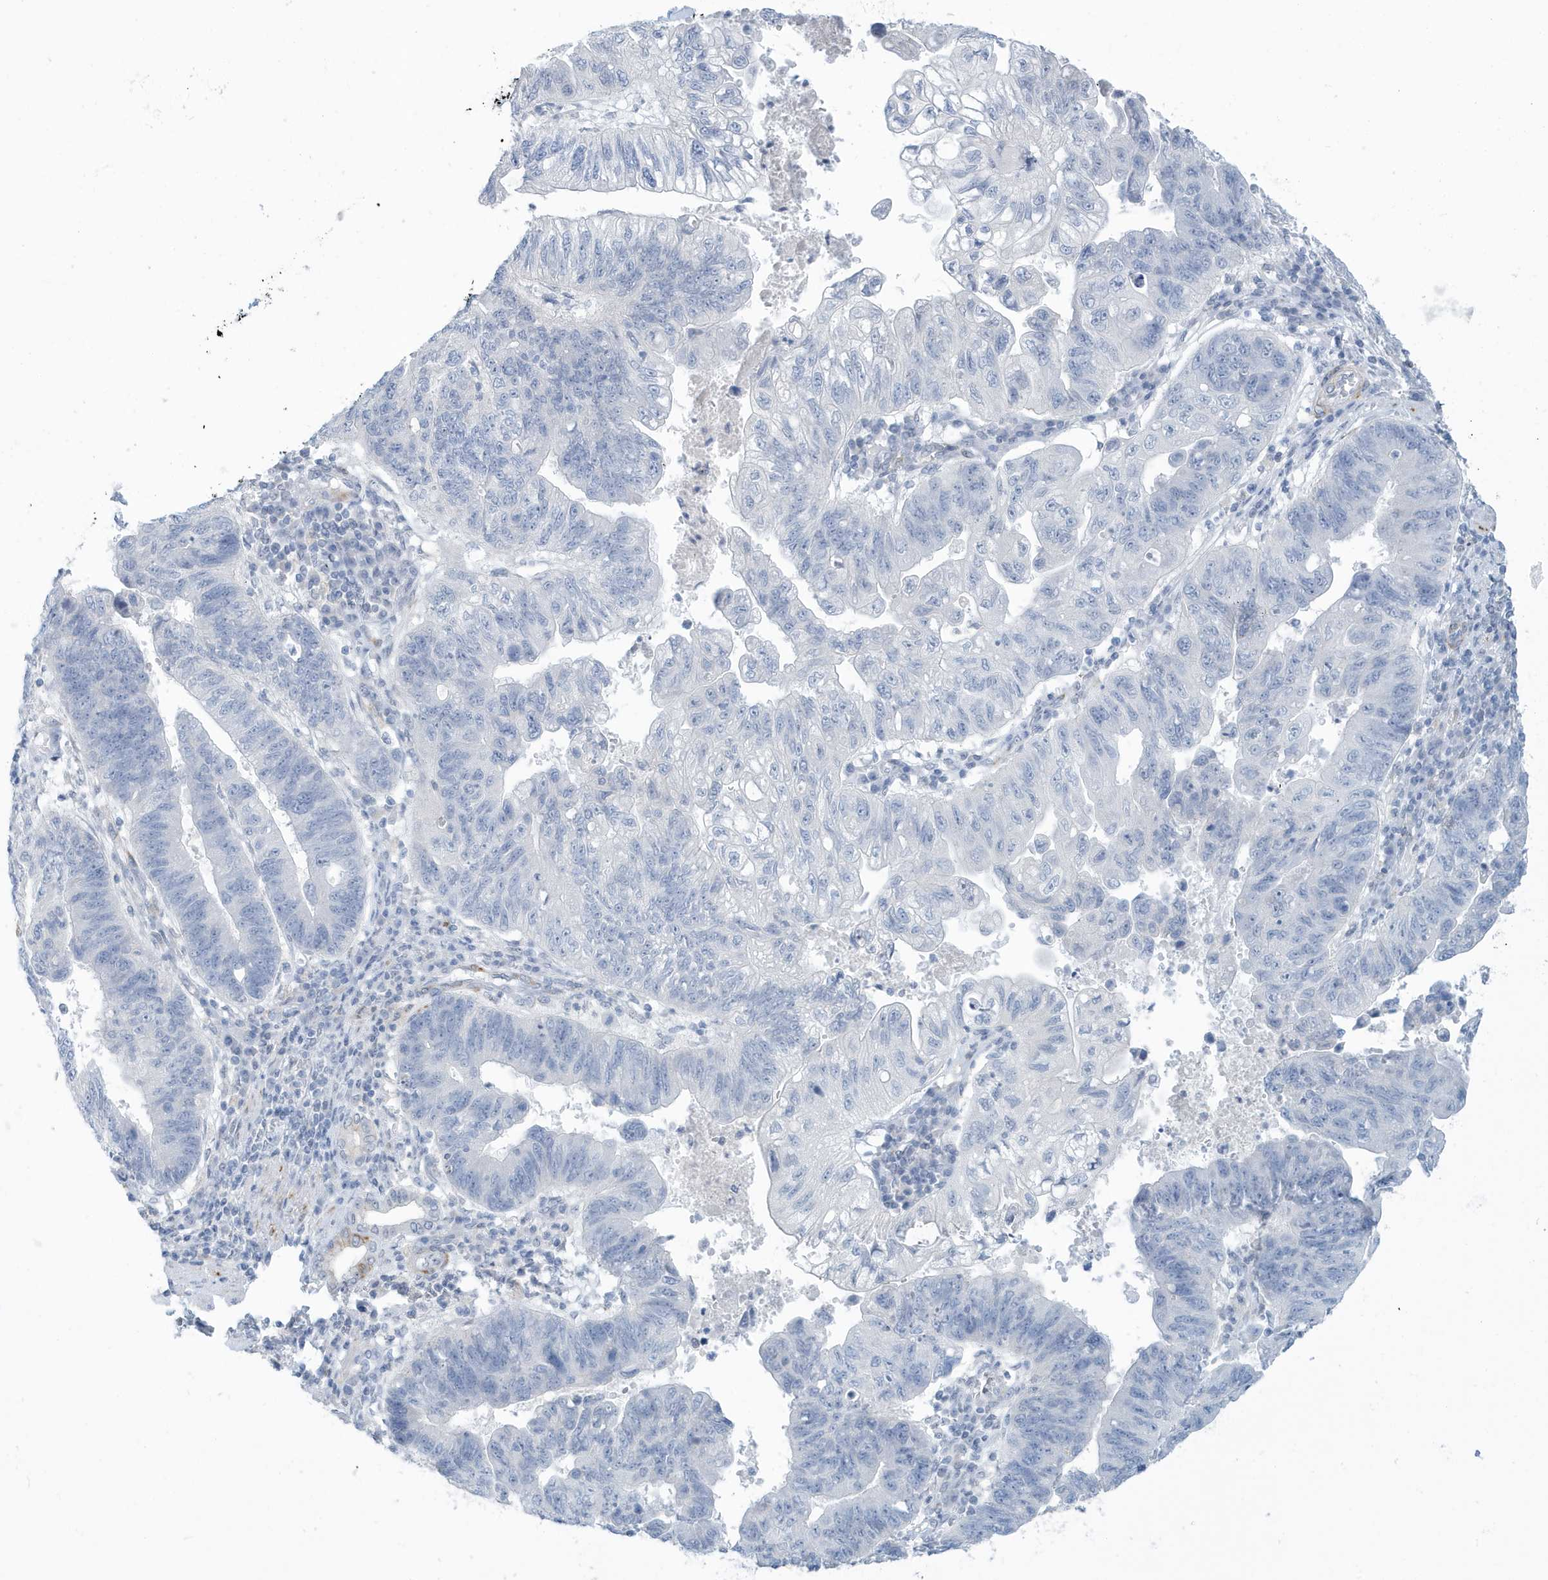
{"staining": {"intensity": "negative", "quantity": "none", "location": "none"}, "tissue": "stomach cancer", "cell_type": "Tumor cells", "image_type": "cancer", "snomed": [{"axis": "morphology", "description": "Adenocarcinoma, NOS"}, {"axis": "topography", "description": "Stomach"}], "caption": "A micrograph of human stomach adenocarcinoma is negative for staining in tumor cells.", "gene": "PERM1", "patient": {"sex": "male", "age": 59}}